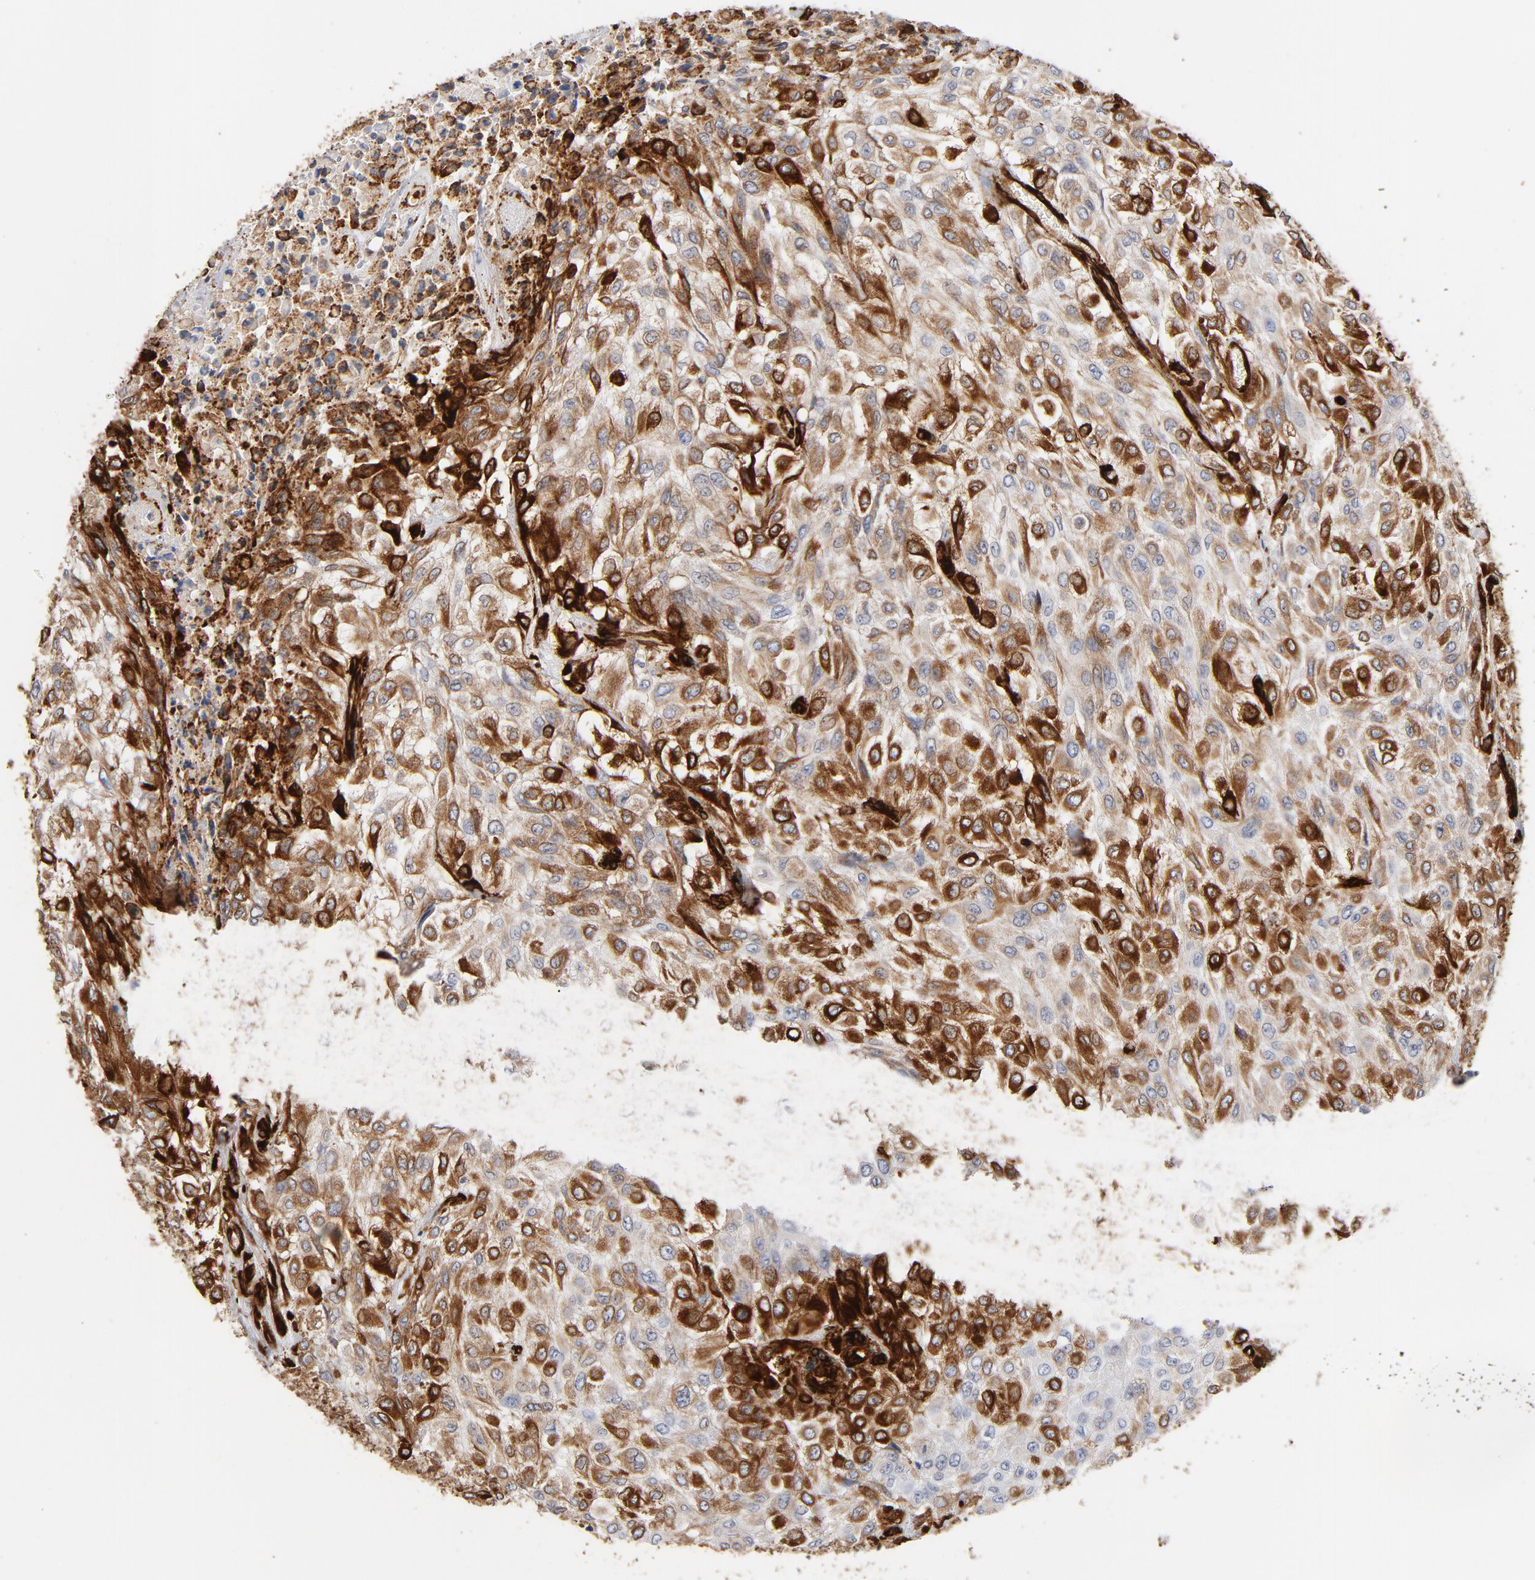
{"staining": {"intensity": "moderate", "quantity": ">75%", "location": "cytoplasmic/membranous"}, "tissue": "urothelial cancer", "cell_type": "Tumor cells", "image_type": "cancer", "snomed": [{"axis": "morphology", "description": "Urothelial carcinoma, High grade"}, {"axis": "topography", "description": "Urinary bladder"}], "caption": "A histopathology image of urothelial carcinoma (high-grade) stained for a protein shows moderate cytoplasmic/membranous brown staining in tumor cells. The staining was performed using DAB (3,3'-diaminobenzidine), with brown indicating positive protein expression. Nuclei are stained blue with hematoxylin.", "gene": "SERPINH1", "patient": {"sex": "male", "age": 57}}